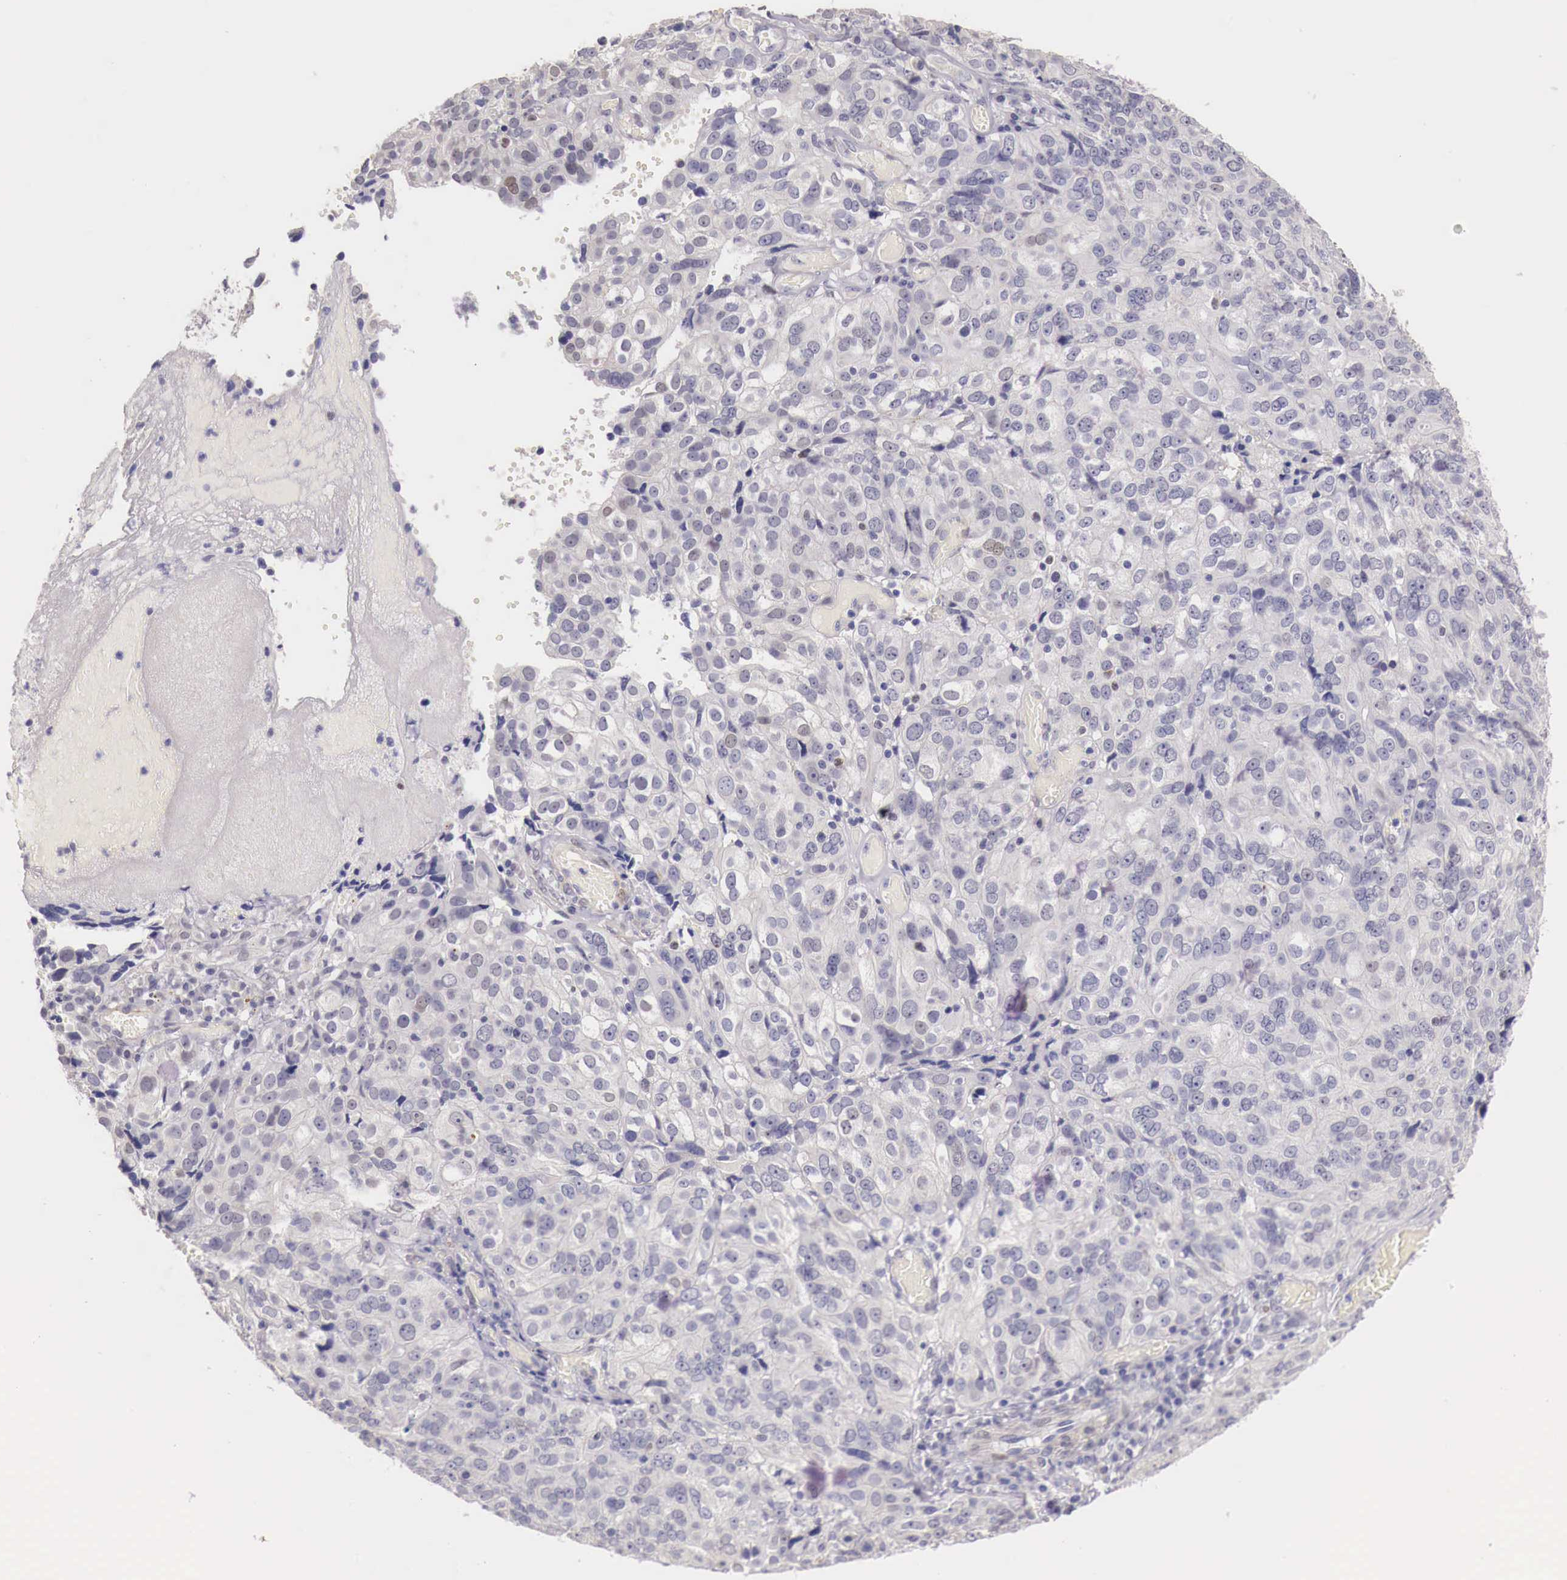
{"staining": {"intensity": "negative", "quantity": "none", "location": "none"}, "tissue": "ovarian cancer", "cell_type": "Tumor cells", "image_type": "cancer", "snomed": [{"axis": "morphology", "description": "Carcinoma, endometroid"}, {"axis": "topography", "description": "Ovary"}], "caption": "IHC micrograph of neoplastic tissue: ovarian cancer stained with DAB (3,3'-diaminobenzidine) shows no significant protein staining in tumor cells. (Stains: DAB (3,3'-diaminobenzidine) immunohistochemistry with hematoxylin counter stain, Microscopy: brightfield microscopy at high magnification).", "gene": "ENOX2", "patient": {"sex": "female", "age": 75}}